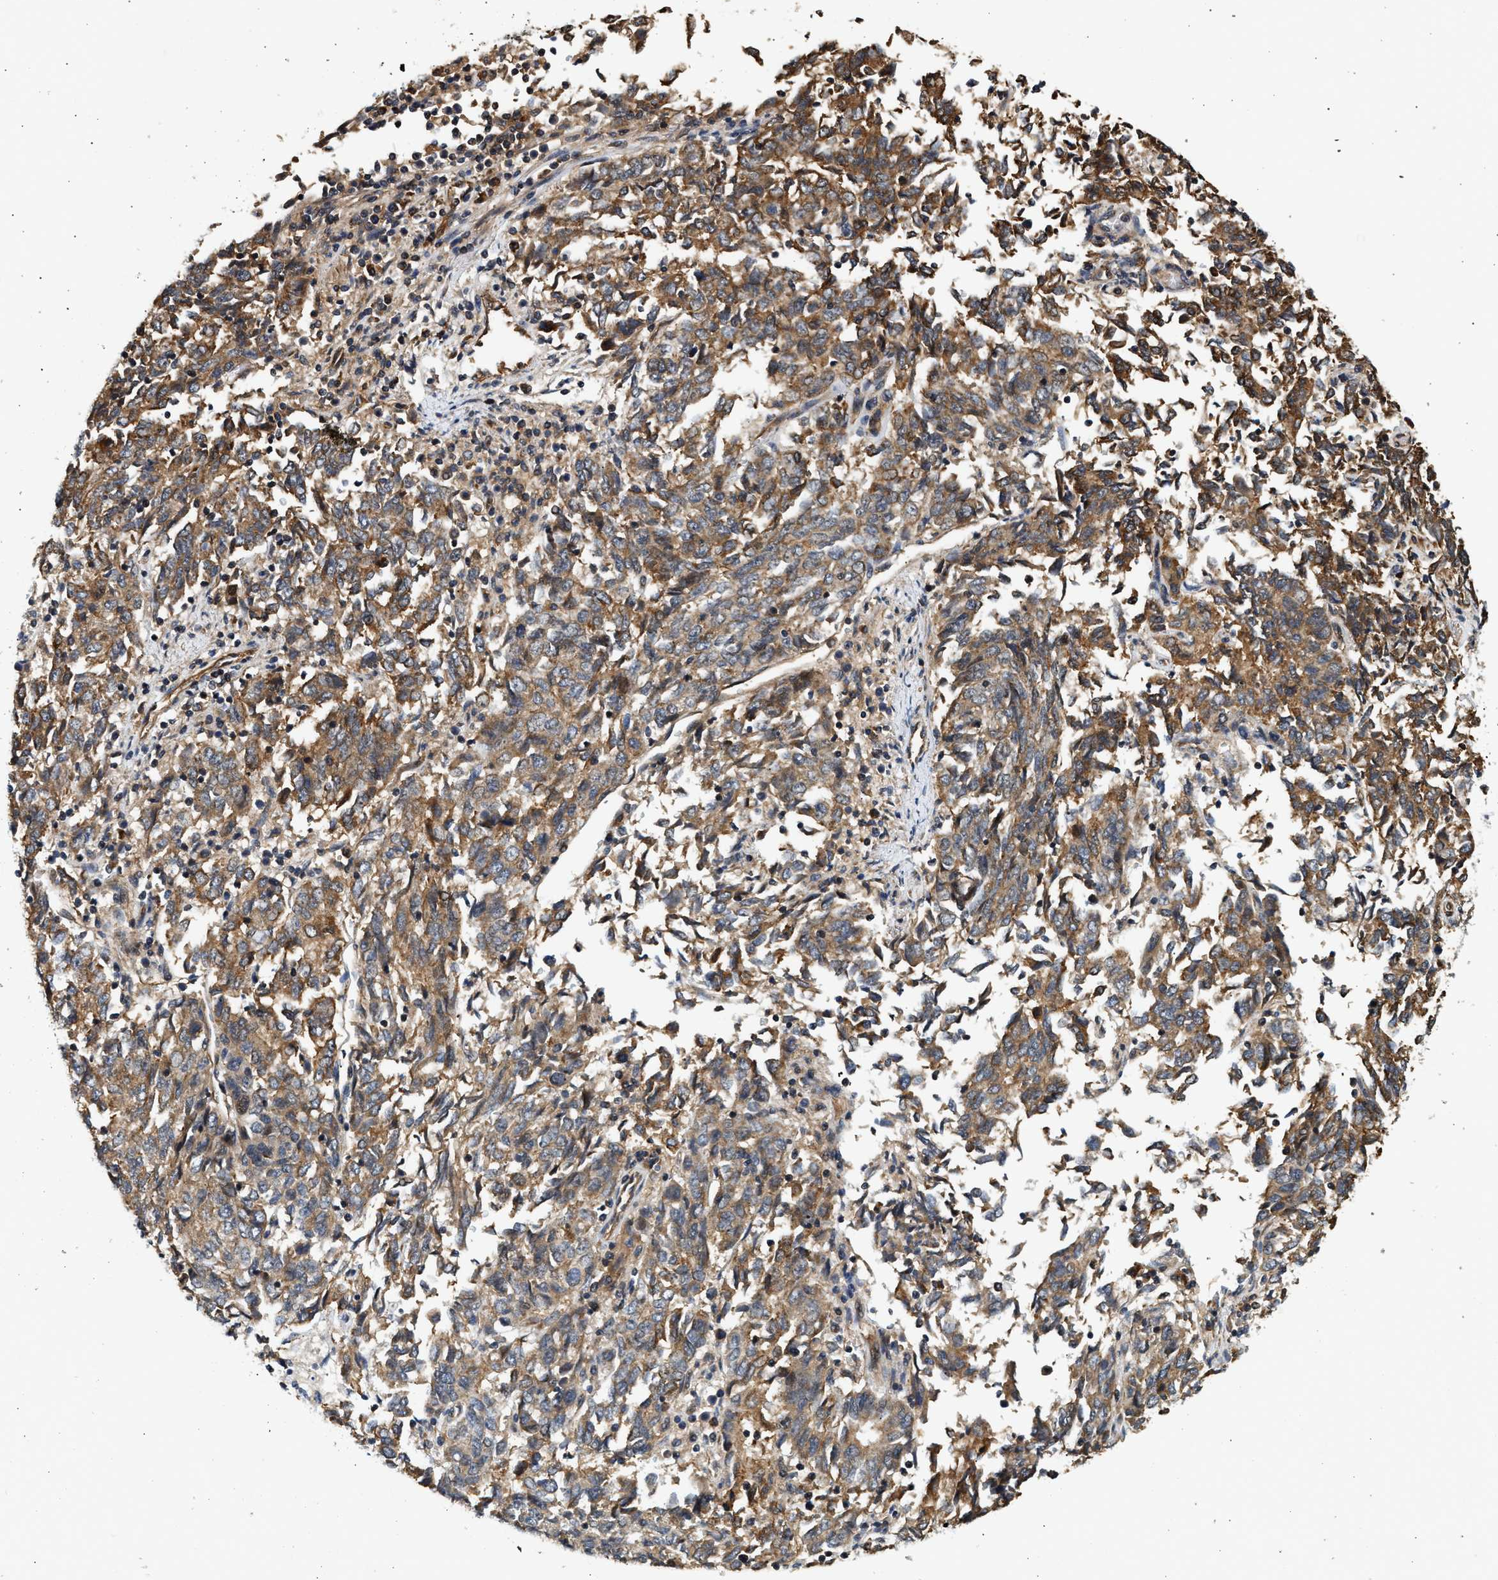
{"staining": {"intensity": "moderate", "quantity": ">75%", "location": "cytoplasmic/membranous"}, "tissue": "endometrial cancer", "cell_type": "Tumor cells", "image_type": "cancer", "snomed": [{"axis": "morphology", "description": "Adenocarcinoma, NOS"}, {"axis": "topography", "description": "Endometrium"}], "caption": "High-power microscopy captured an immunohistochemistry (IHC) photomicrograph of endometrial cancer, revealing moderate cytoplasmic/membranous staining in approximately >75% of tumor cells. The protein is shown in brown color, while the nuclei are stained blue.", "gene": "DUSP14", "patient": {"sex": "female", "age": 80}}